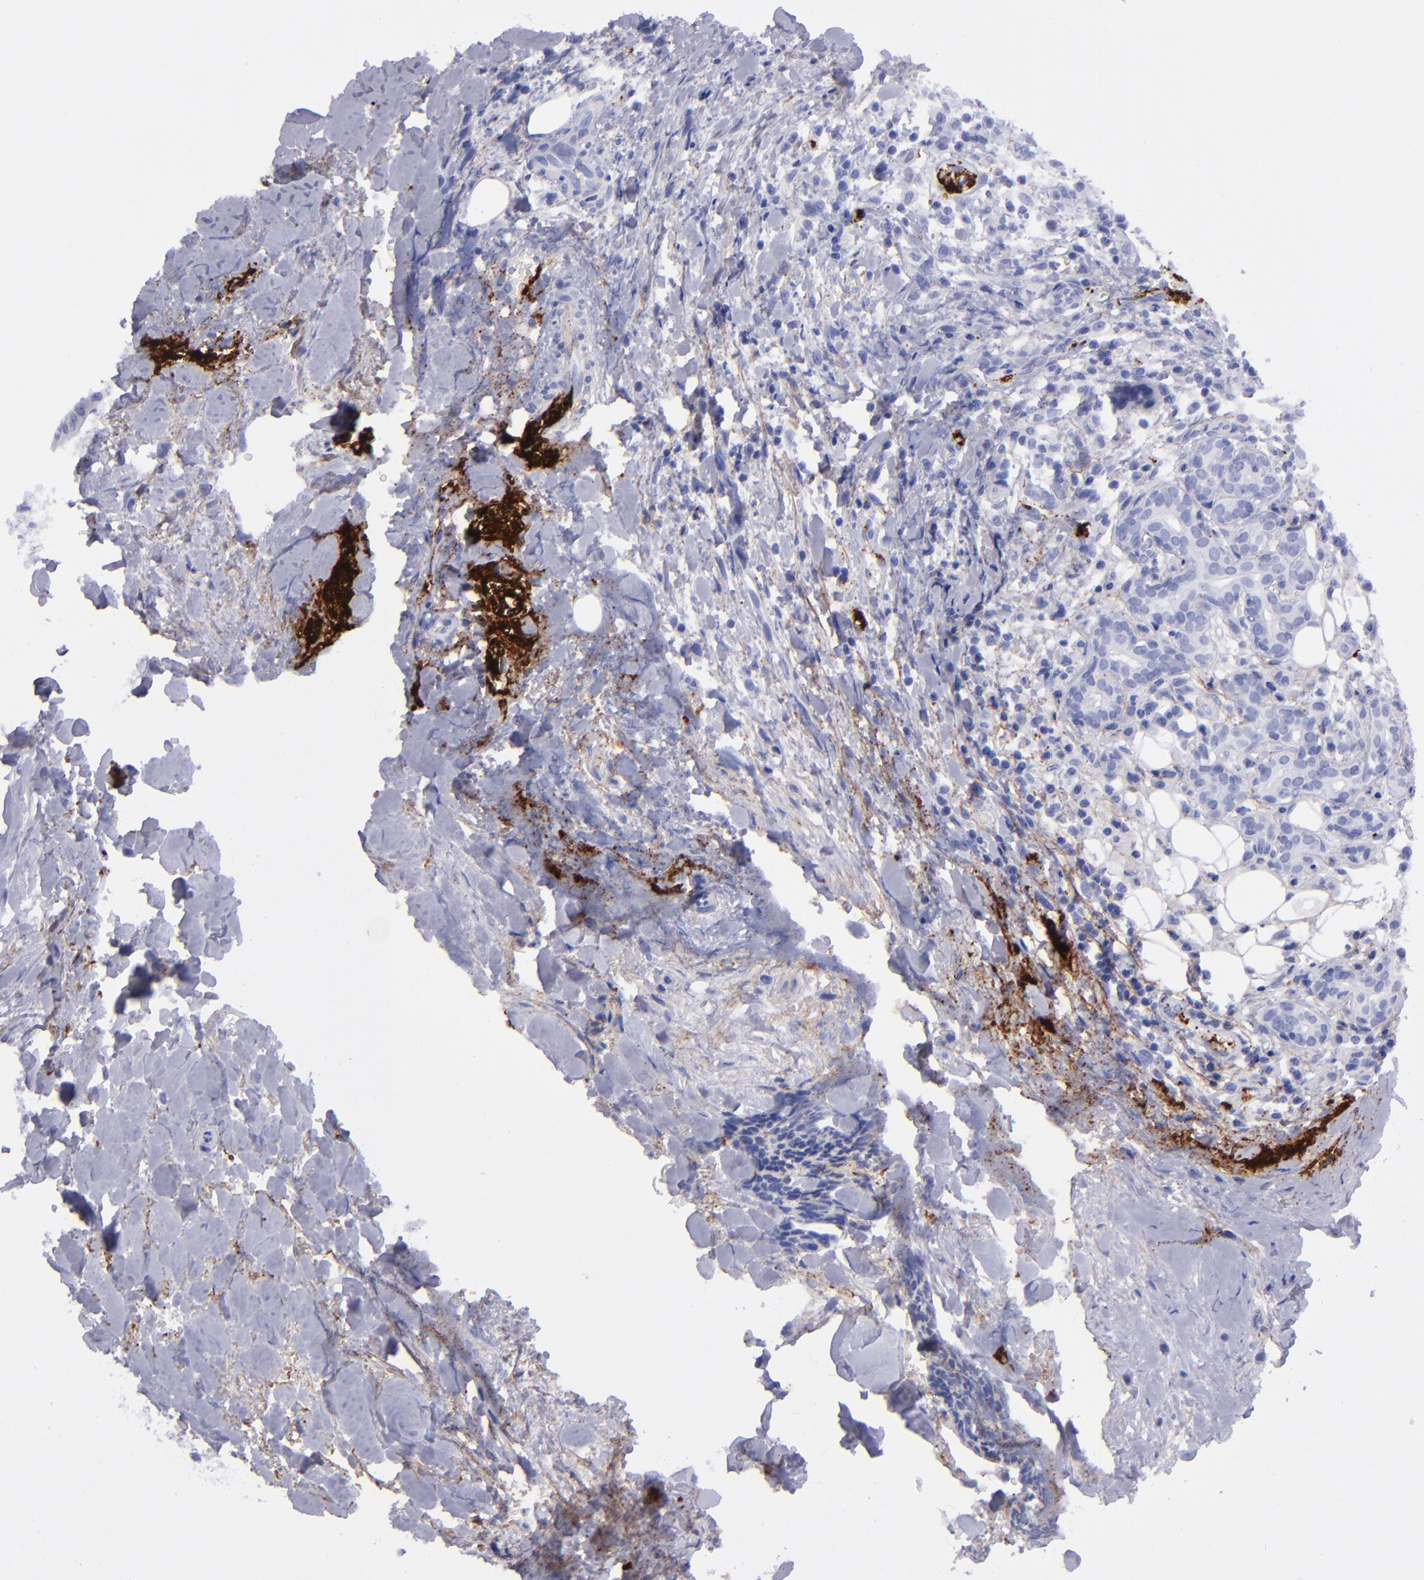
{"staining": {"intensity": "negative", "quantity": "none", "location": "none"}, "tissue": "head and neck cancer", "cell_type": "Tumor cells", "image_type": "cancer", "snomed": [{"axis": "morphology", "description": "Squamous cell carcinoma, NOS"}, {"axis": "topography", "description": "Salivary gland"}, {"axis": "topography", "description": "Head-Neck"}], "caption": "IHC of squamous cell carcinoma (head and neck) exhibits no staining in tumor cells.", "gene": "EFCAB13", "patient": {"sex": "male", "age": 70}}